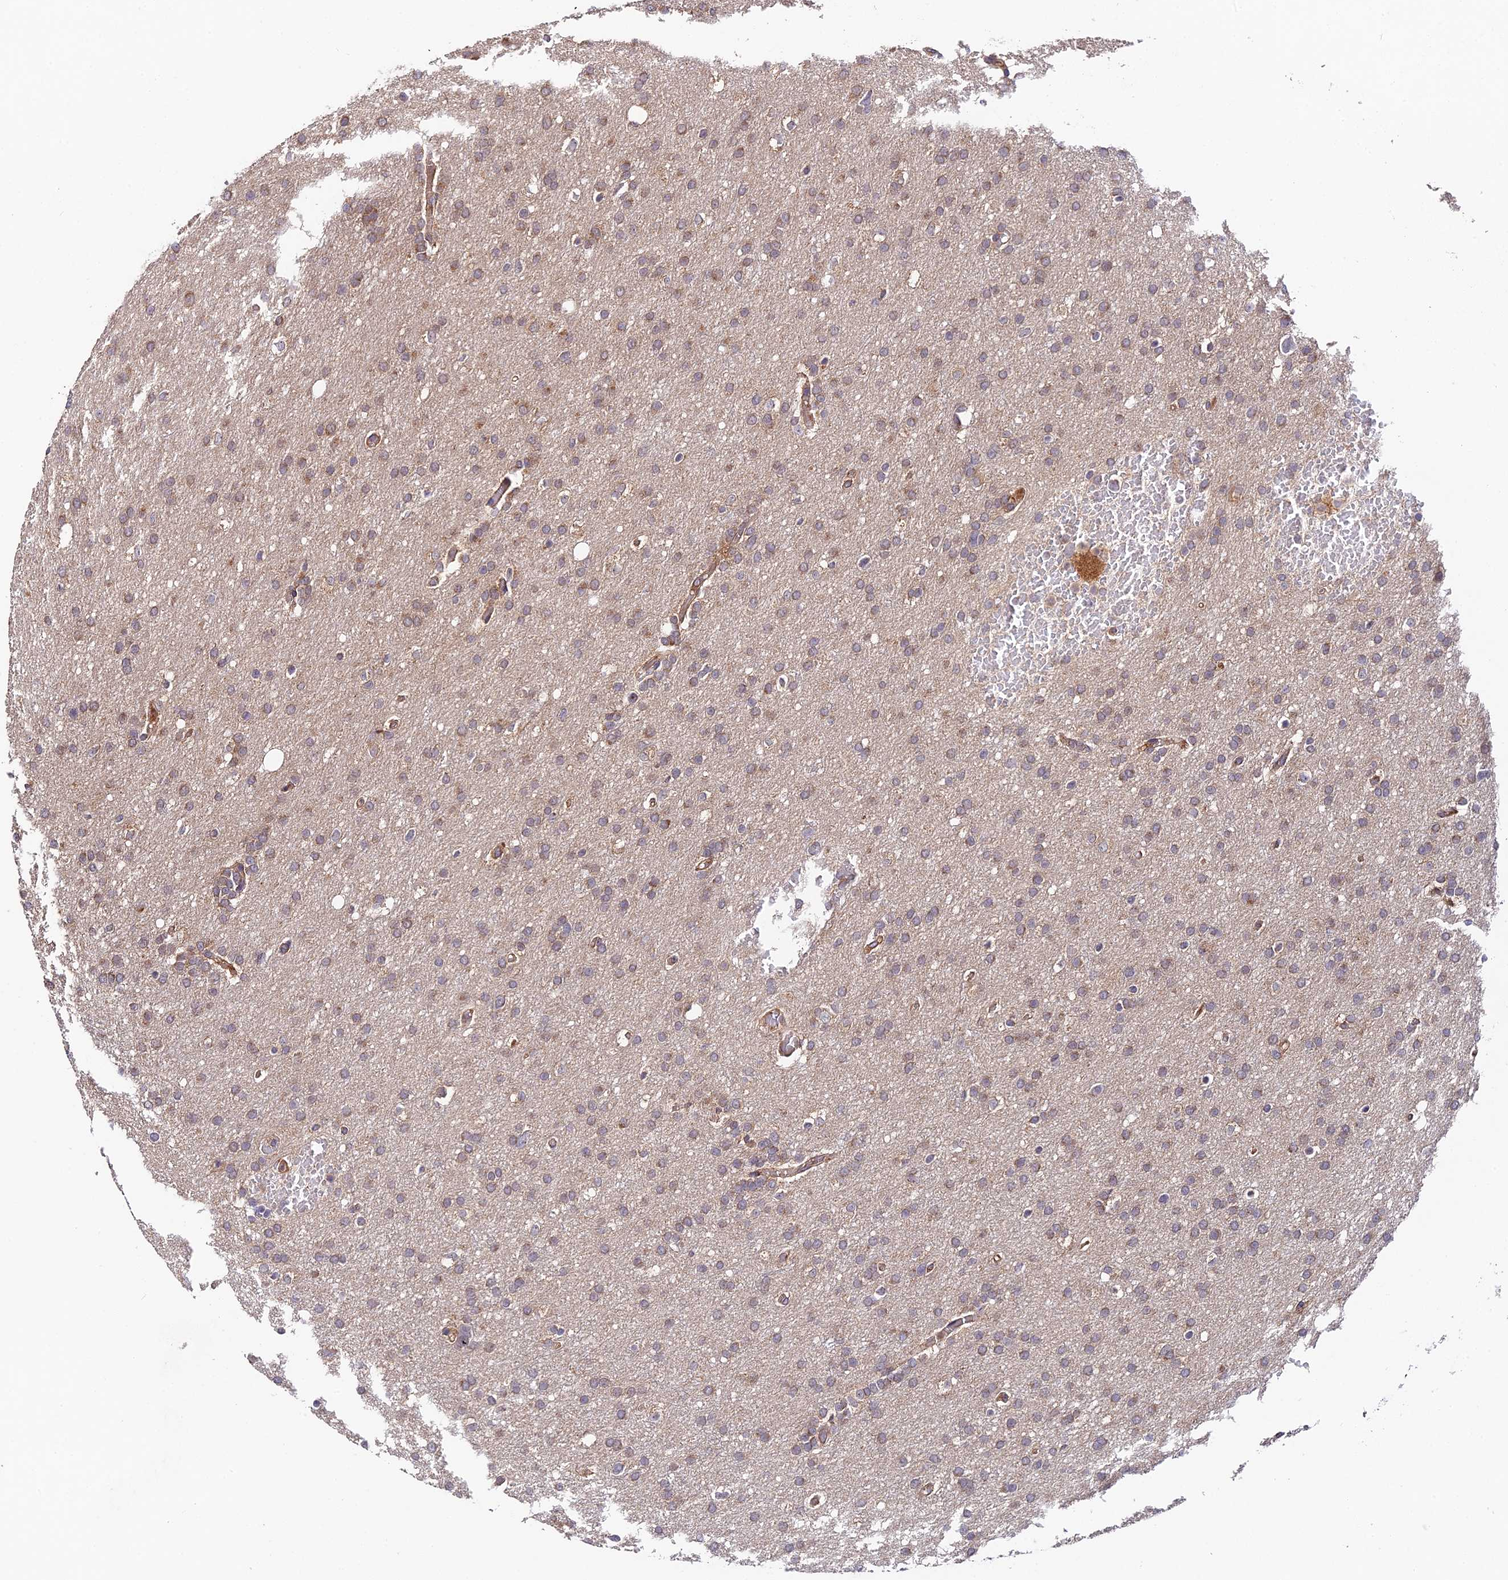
{"staining": {"intensity": "weak", "quantity": ">75%", "location": "cytoplasmic/membranous"}, "tissue": "glioma", "cell_type": "Tumor cells", "image_type": "cancer", "snomed": [{"axis": "morphology", "description": "Glioma, malignant, High grade"}, {"axis": "topography", "description": "Cerebral cortex"}], "caption": "A brown stain labels weak cytoplasmic/membranous expression of a protein in malignant high-grade glioma tumor cells.", "gene": "C3orf20", "patient": {"sex": "female", "age": 36}}